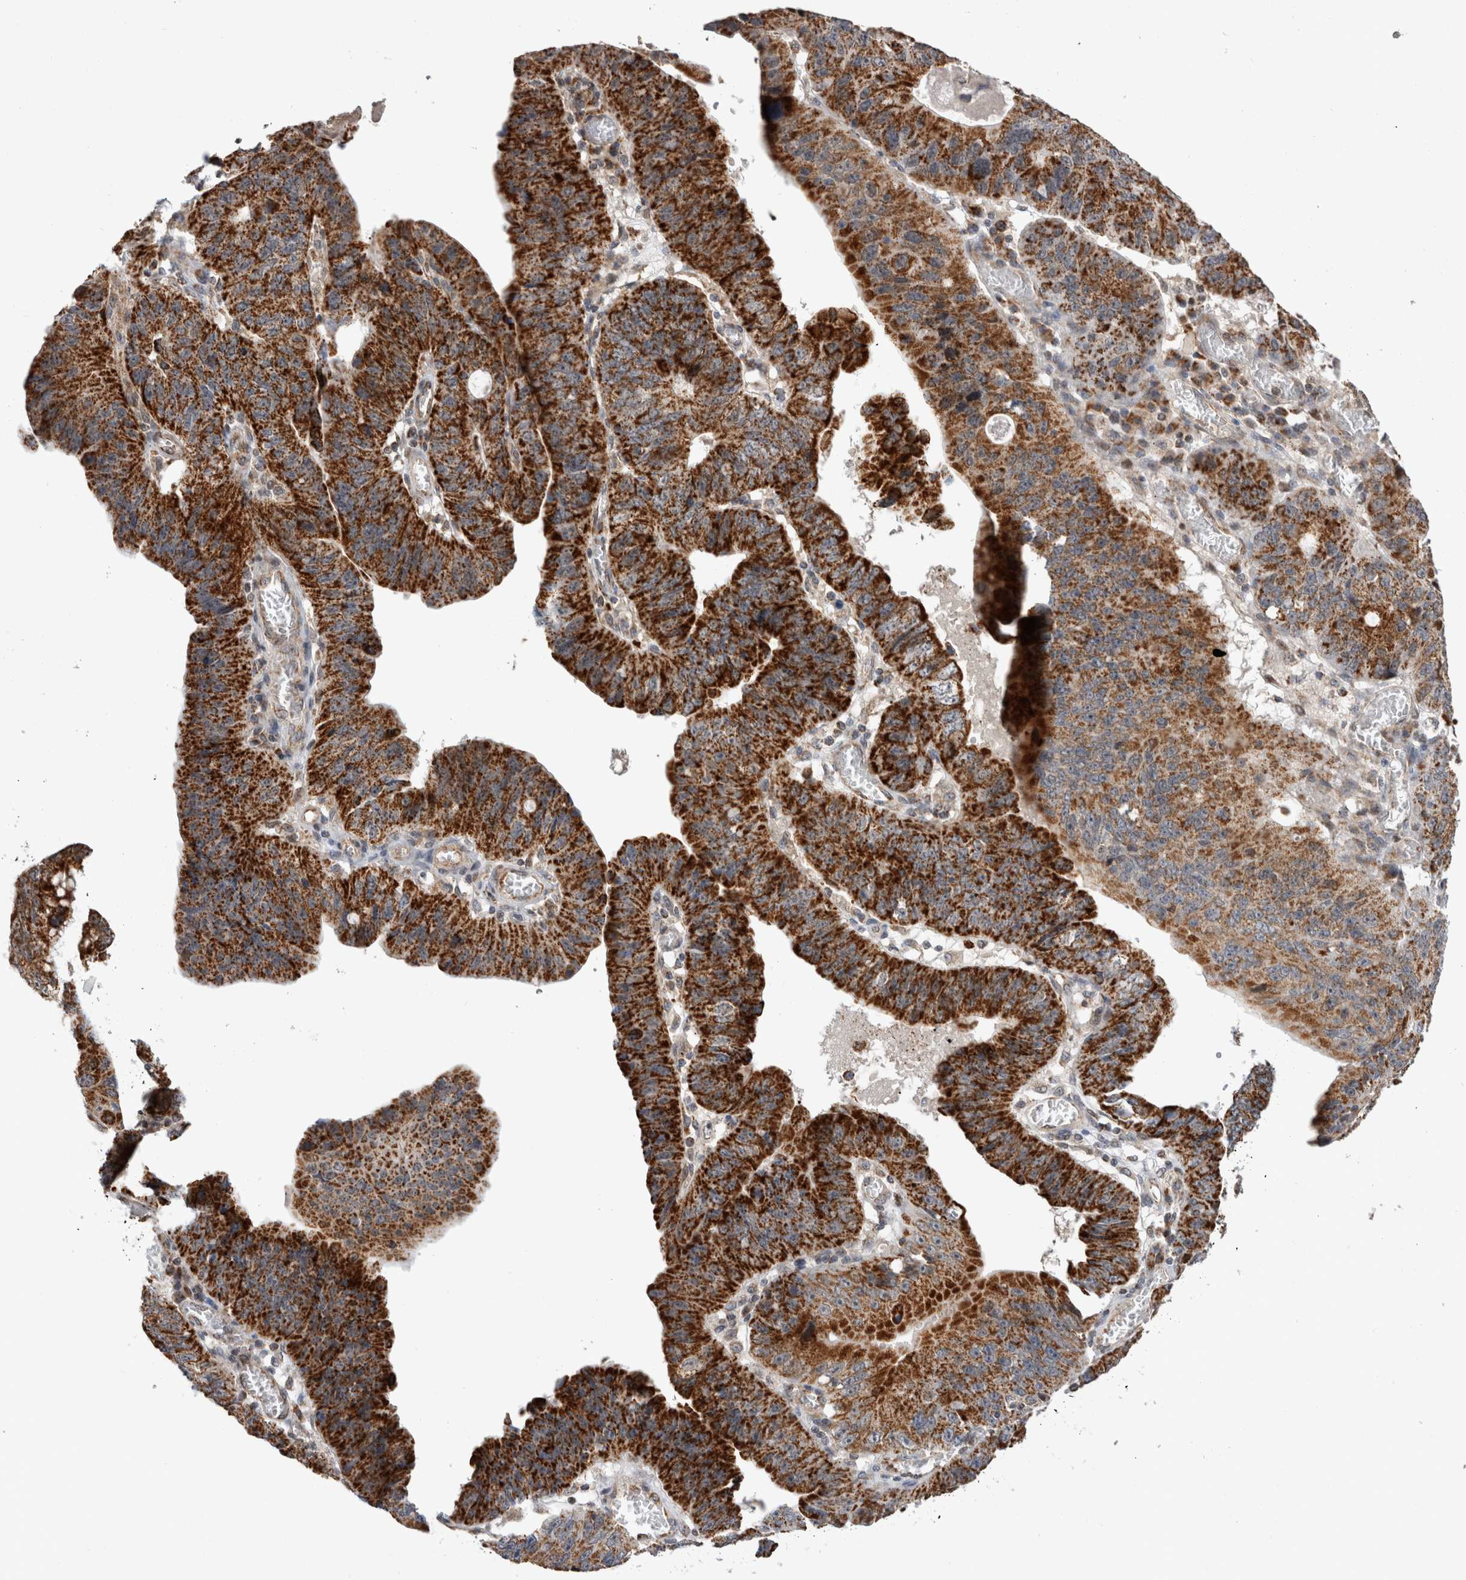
{"staining": {"intensity": "strong", "quantity": ">75%", "location": "cytoplasmic/membranous"}, "tissue": "stomach cancer", "cell_type": "Tumor cells", "image_type": "cancer", "snomed": [{"axis": "morphology", "description": "Adenocarcinoma, NOS"}, {"axis": "topography", "description": "Stomach"}], "caption": "A micrograph of stomach cancer (adenocarcinoma) stained for a protein shows strong cytoplasmic/membranous brown staining in tumor cells.", "gene": "MRPL37", "patient": {"sex": "male", "age": 59}}